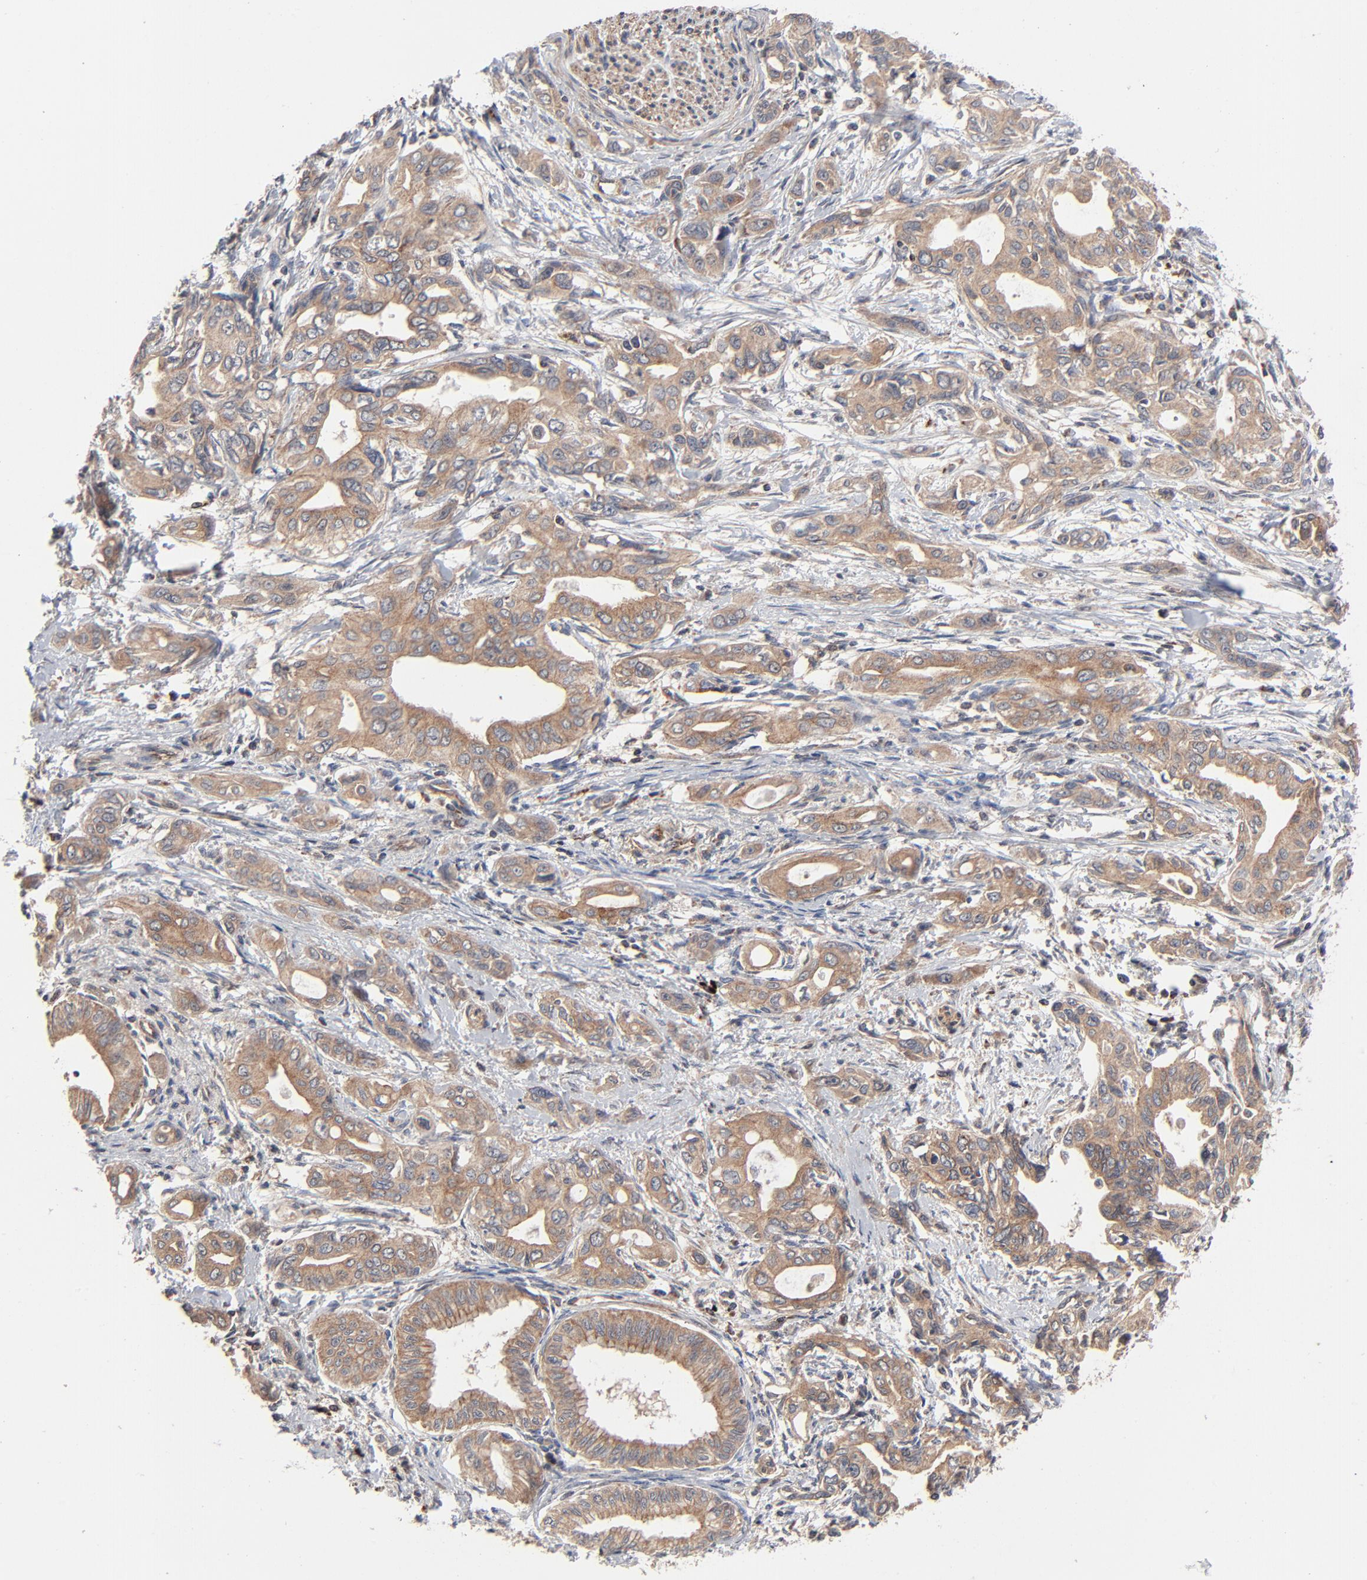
{"staining": {"intensity": "moderate", "quantity": ">75%", "location": "cytoplasmic/membranous"}, "tissue": "pancreatic cancer", "cell_type": "Tumor cells", "image_type": "cancer", "snomed": [{"axis": "morphology", "description": "Adenocarcinoma, NOS"}, {"axis": "topography", "description": "Pancreas"}], "caption": "Pancreatic adenocarcinoma was stained to show a protein in brown. There is medium levels of moderate cytoplasmic/membranous expression in about >75% of tumor cells. (DAB = brown stain, brightfield microscopy at high magnification).", "gene": "ABLIM3", "patient": {"sex": "female", "age": 60}}